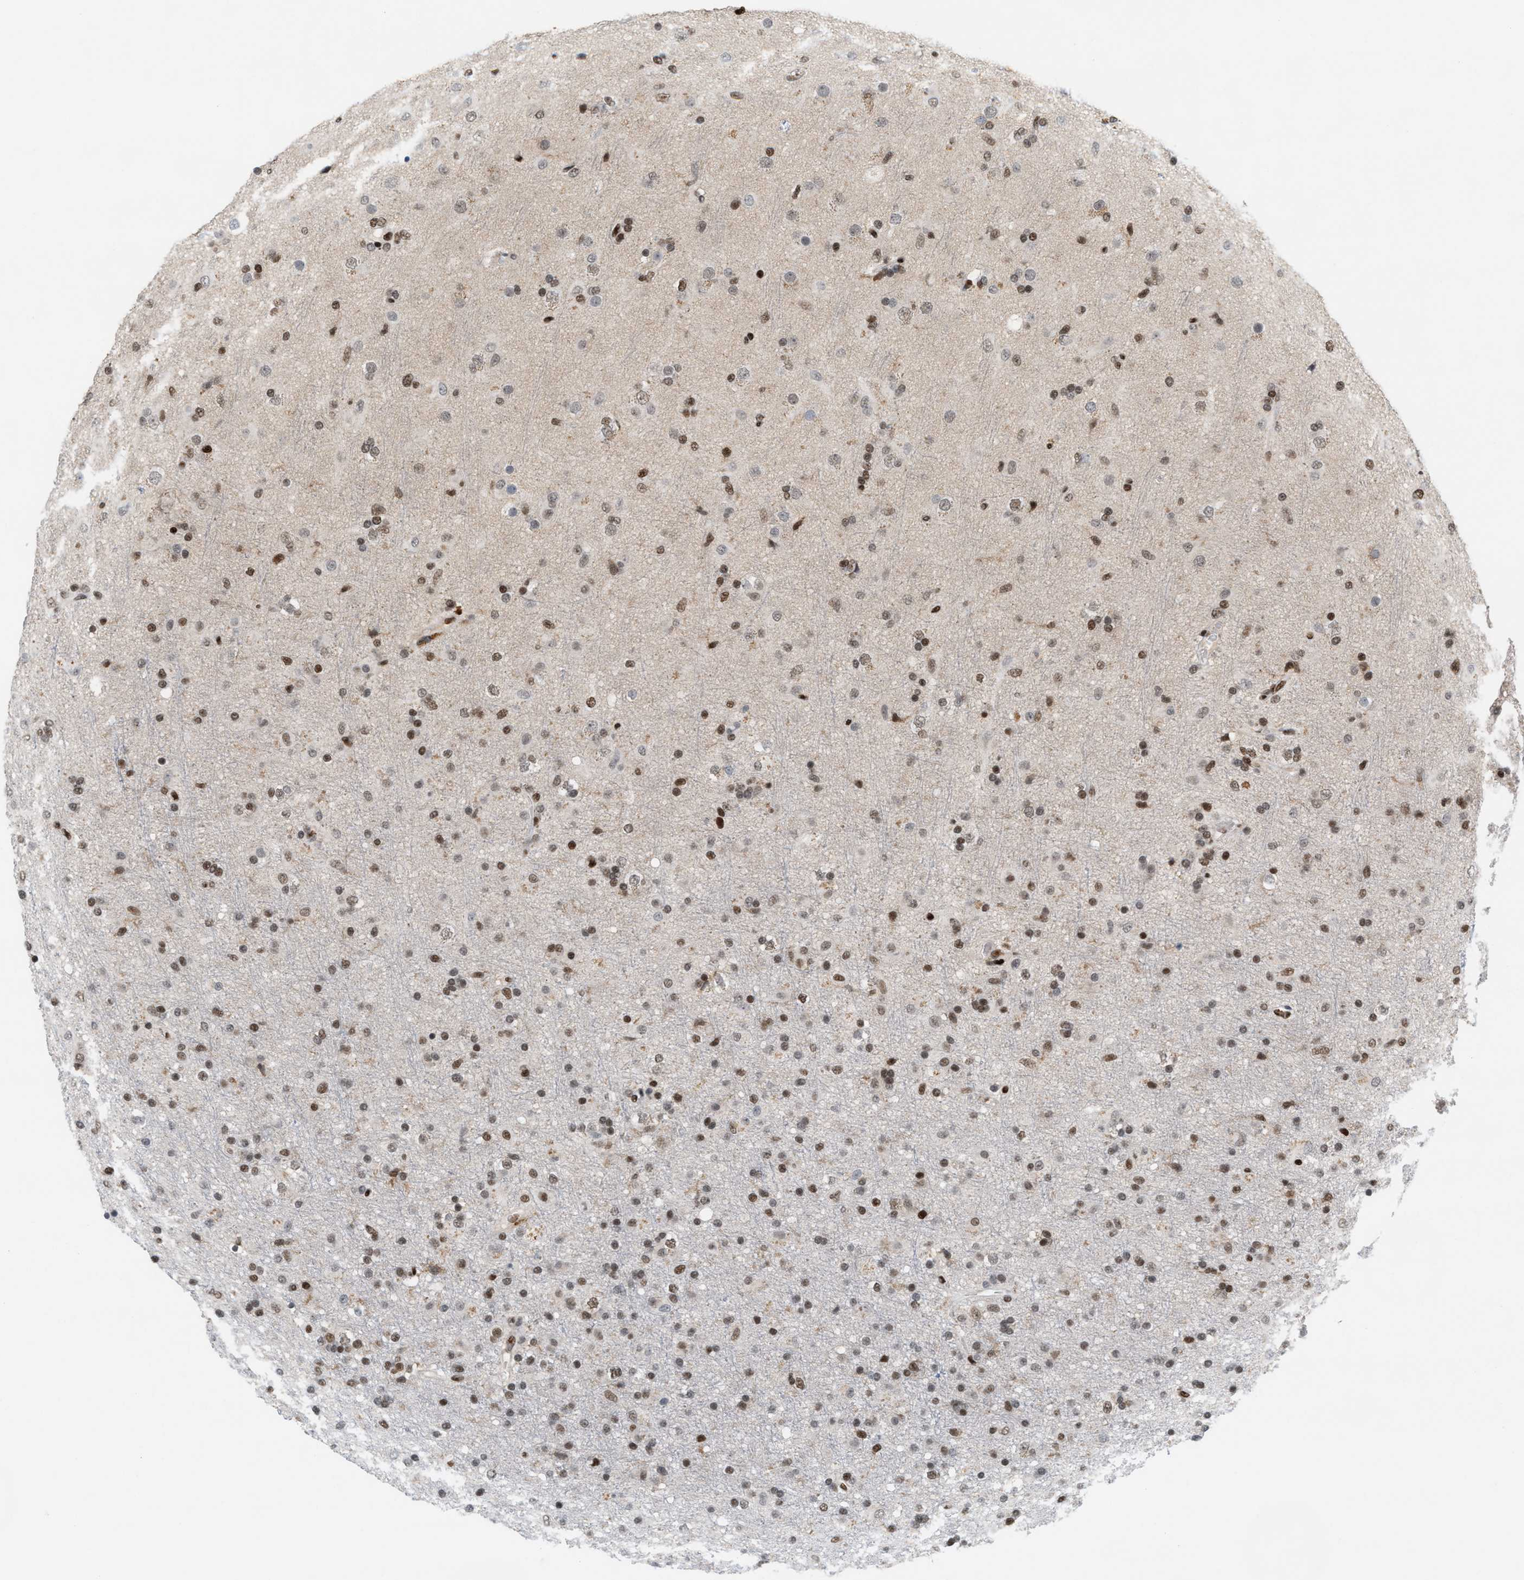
{"staining": {"intensity": "moderate", "quantity": ">75%", "location": "nuclear"}, "tissue": "glioma", "cell_type": "Tumor cells", "image_type": "cancer", "snomed": [{"axis": "morphology", "description": "Glioma, malignant, Low grade"}, {"axis": "topography", "description": "Brain"}], "caption": "Immunohistochemical staining of human glioma displays medium levels of moderate nuclear protein staining in about >75% of tumor cells. Immunohistochemistry (ihc) stains the protein of interest in brown and the nuclei are stained blue.", "gene": "RNASEK-C17orf49", "patient": {"sex": "male", "age": 65}}